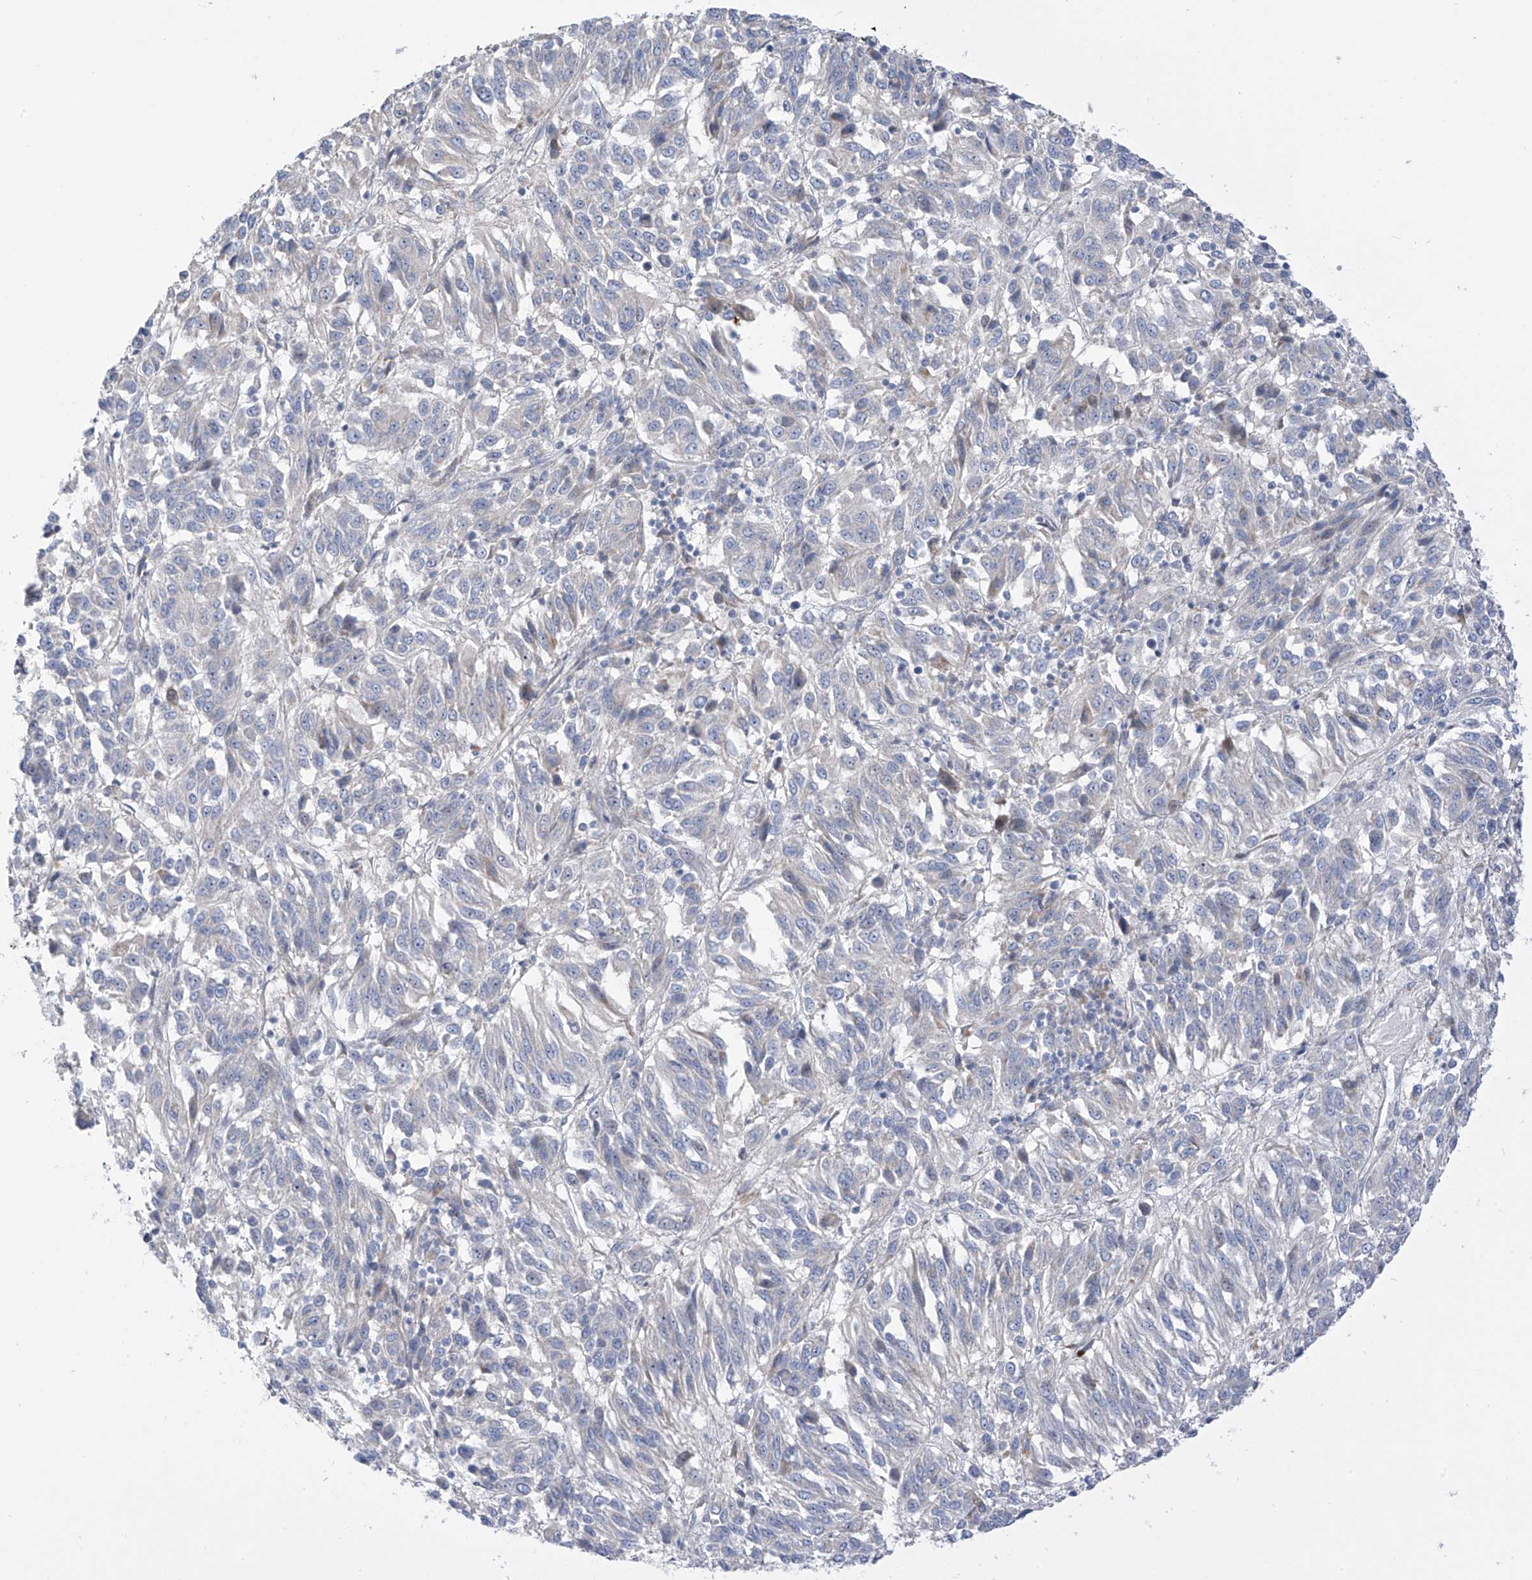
{"staining": {"intensity": "negative", "quantity": "none", "location": "none"}, "tissue": "melanoma", "cell_type": "Tumor cells", "image_type": "cancer", "snomed": [{"axis": "morphology", "description": "Malignant melanoma, Metastatic site"}, {"axis": "topography", "description": "Lung"}], "caption": "DAB (3,3'-diaminobenzidine) immunohistochemical staining of human malignant melanoma (metastatic site) demonstrates no significant positivity in tumor cells. (Stains: DAB (3,3'-diaminobenzidine) IHC with hematoxylin counter stain, Microscopy: brightfield microscopy at high magnification).", "gene": "ZNF641", "patient": {"sex": "male", "age": 64}}